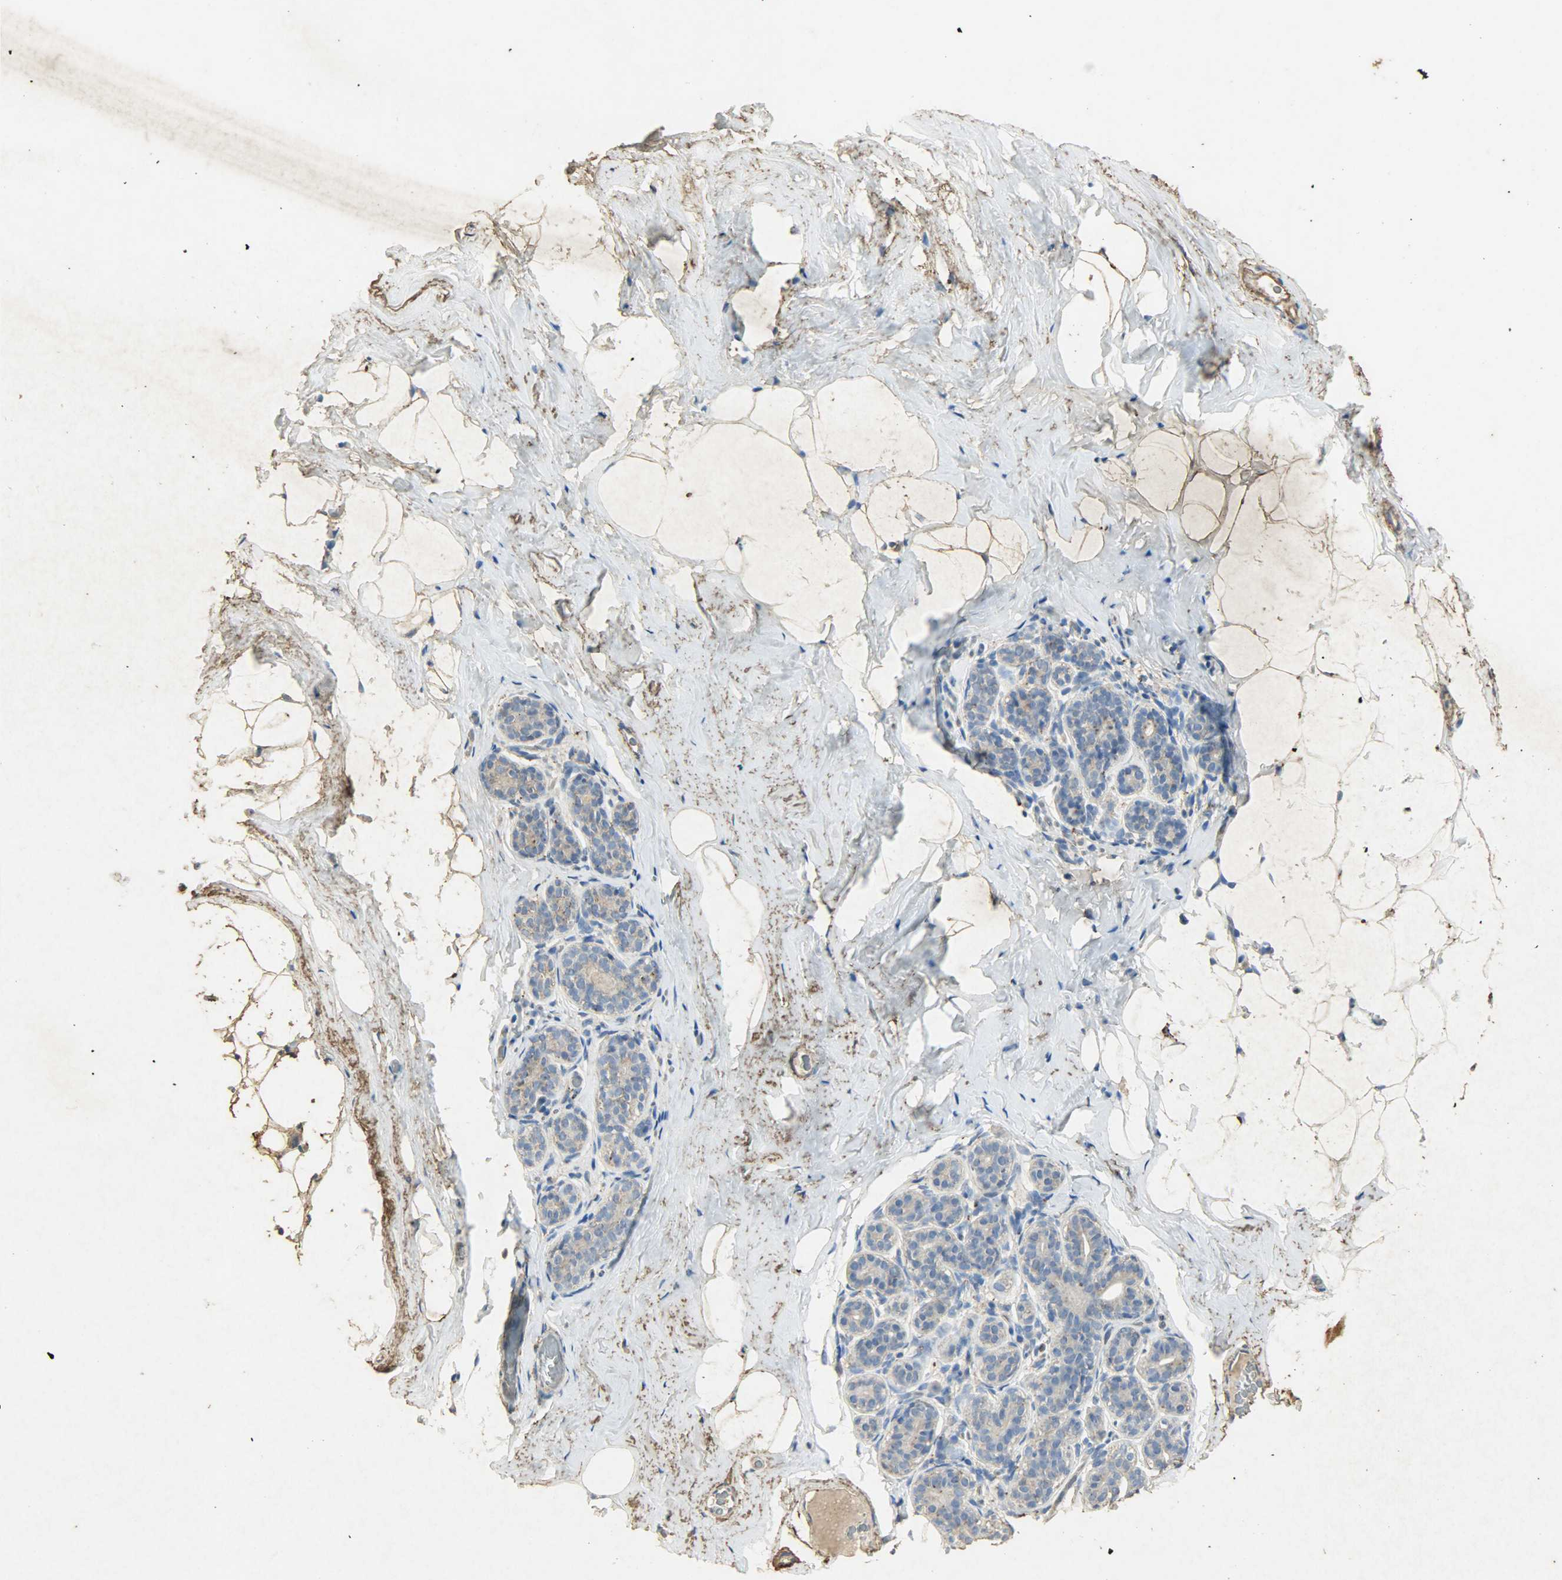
{"staining": {"intensity": "weak", "quantity": ">75%", "location": "cytoplasmic/membranous"}, "tissue": "breast", "cell_type": "Adipocytes", "image_type": "normal", "snomed": [{"axis": "morphology", "description": "Normal tissue, NOS"}, {"axis": "topography", "description": "Breast"}, {"axis": "topography", "description": "Soft tissue"}], "caption": "Brown immunohistochemical staining in unremarkable human breast reveals weak cytoplasmic/membranous staining in approximately >75% of adipocytes. (DAB (3,3'-diaminobenzidine) IHC, brown staining for protein, blue staining for nuclei).", "gene": "ASB9", "patient": {"sex": "female", "age": 75}}